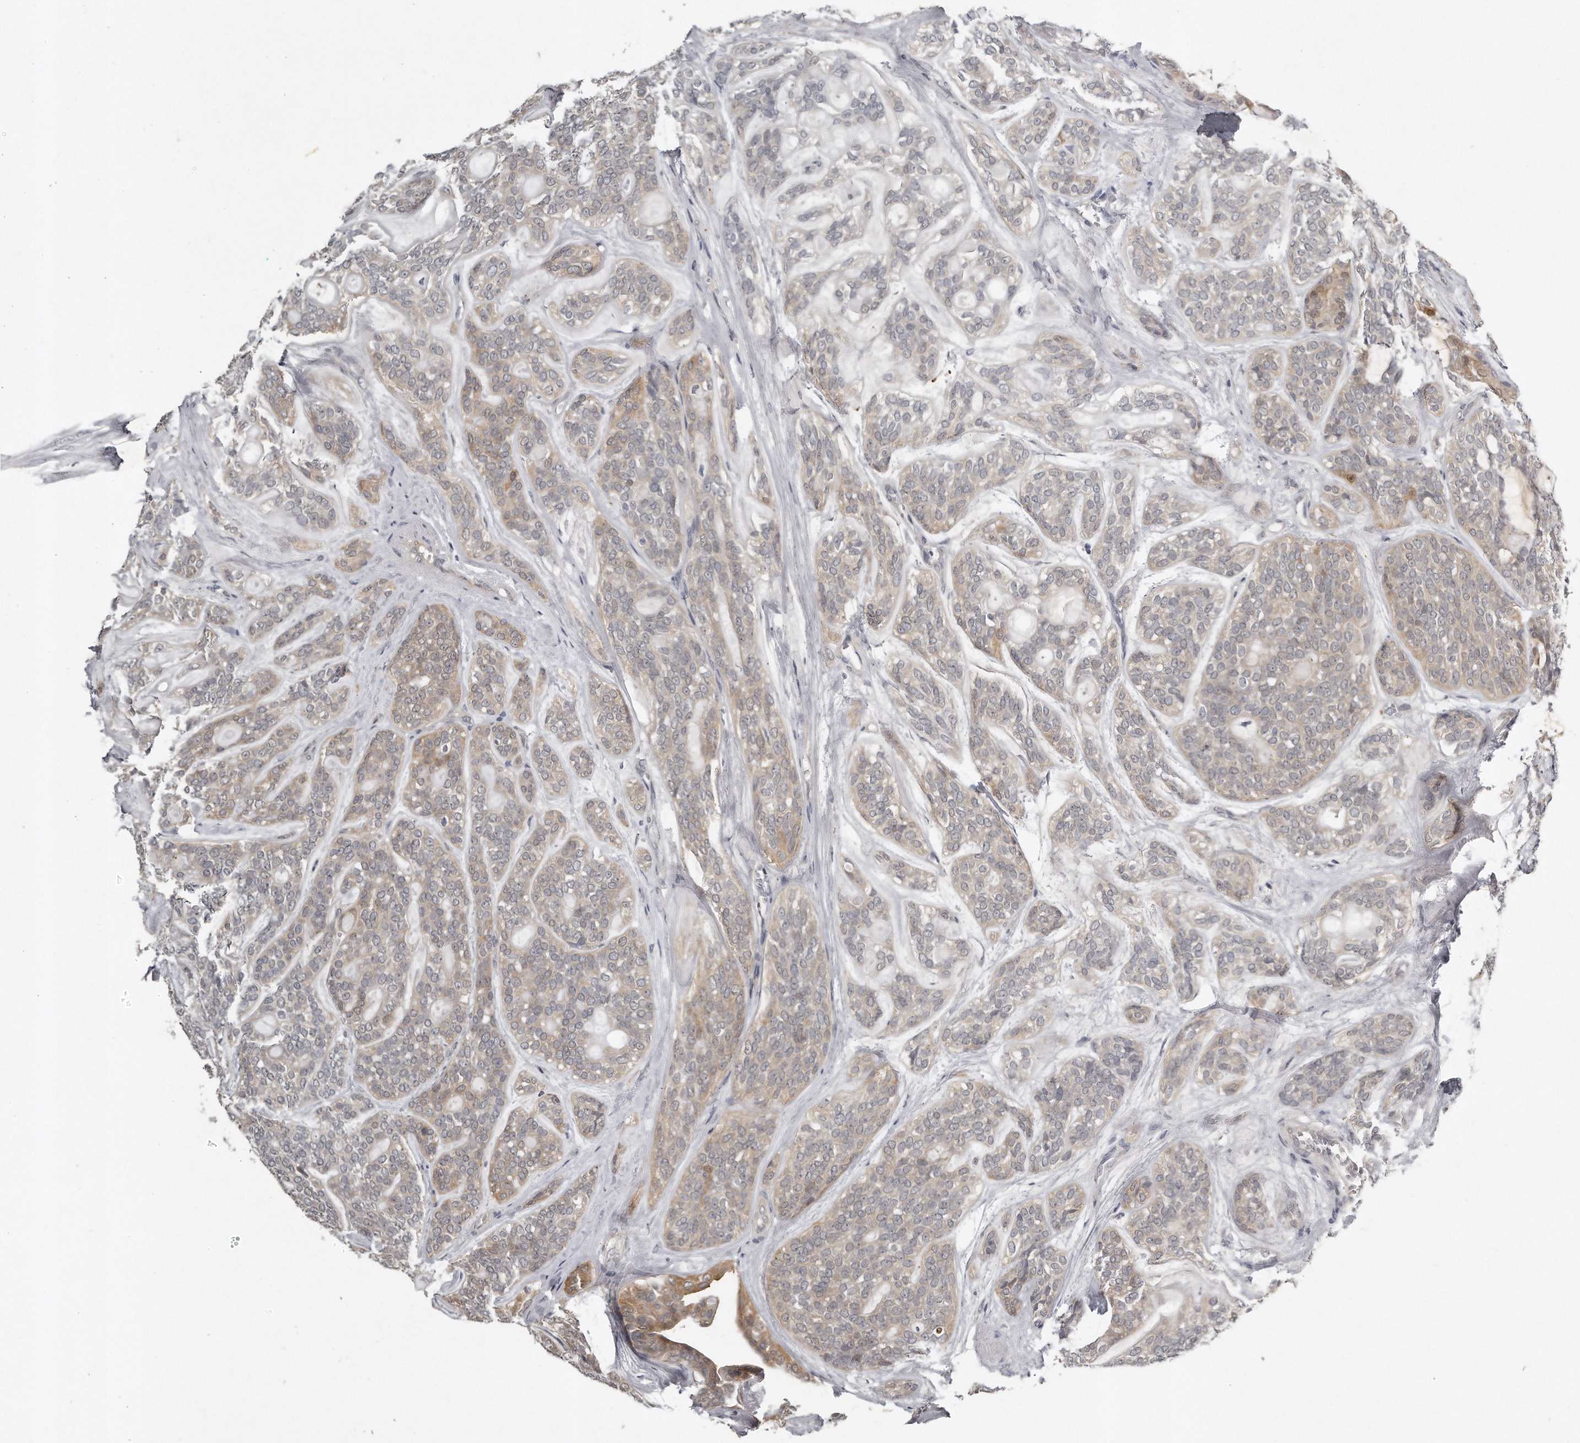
{"staining": {"intensity": "weak", "quantity": "<25%", "location": "cytoplasmic/membranous"}, "tissue": "head and neck cancer", "cell_type": "Tumor cells", "image_type": "cancer", "snomed": [{"axis": "morphology", "description": "Adenocarcinoma, NOS"}, {"axis": "topography", "description": "Head-Neck"}], "caption": "Immunohistochemistry (IHC) of adenocarcinoma (head and neck) displays no expression in tumor cells. (DAB immunohistochemistry with hematoxylin counter stain).", "gene": "GGCT", "patient": {"sex": "male", "age": 66}}